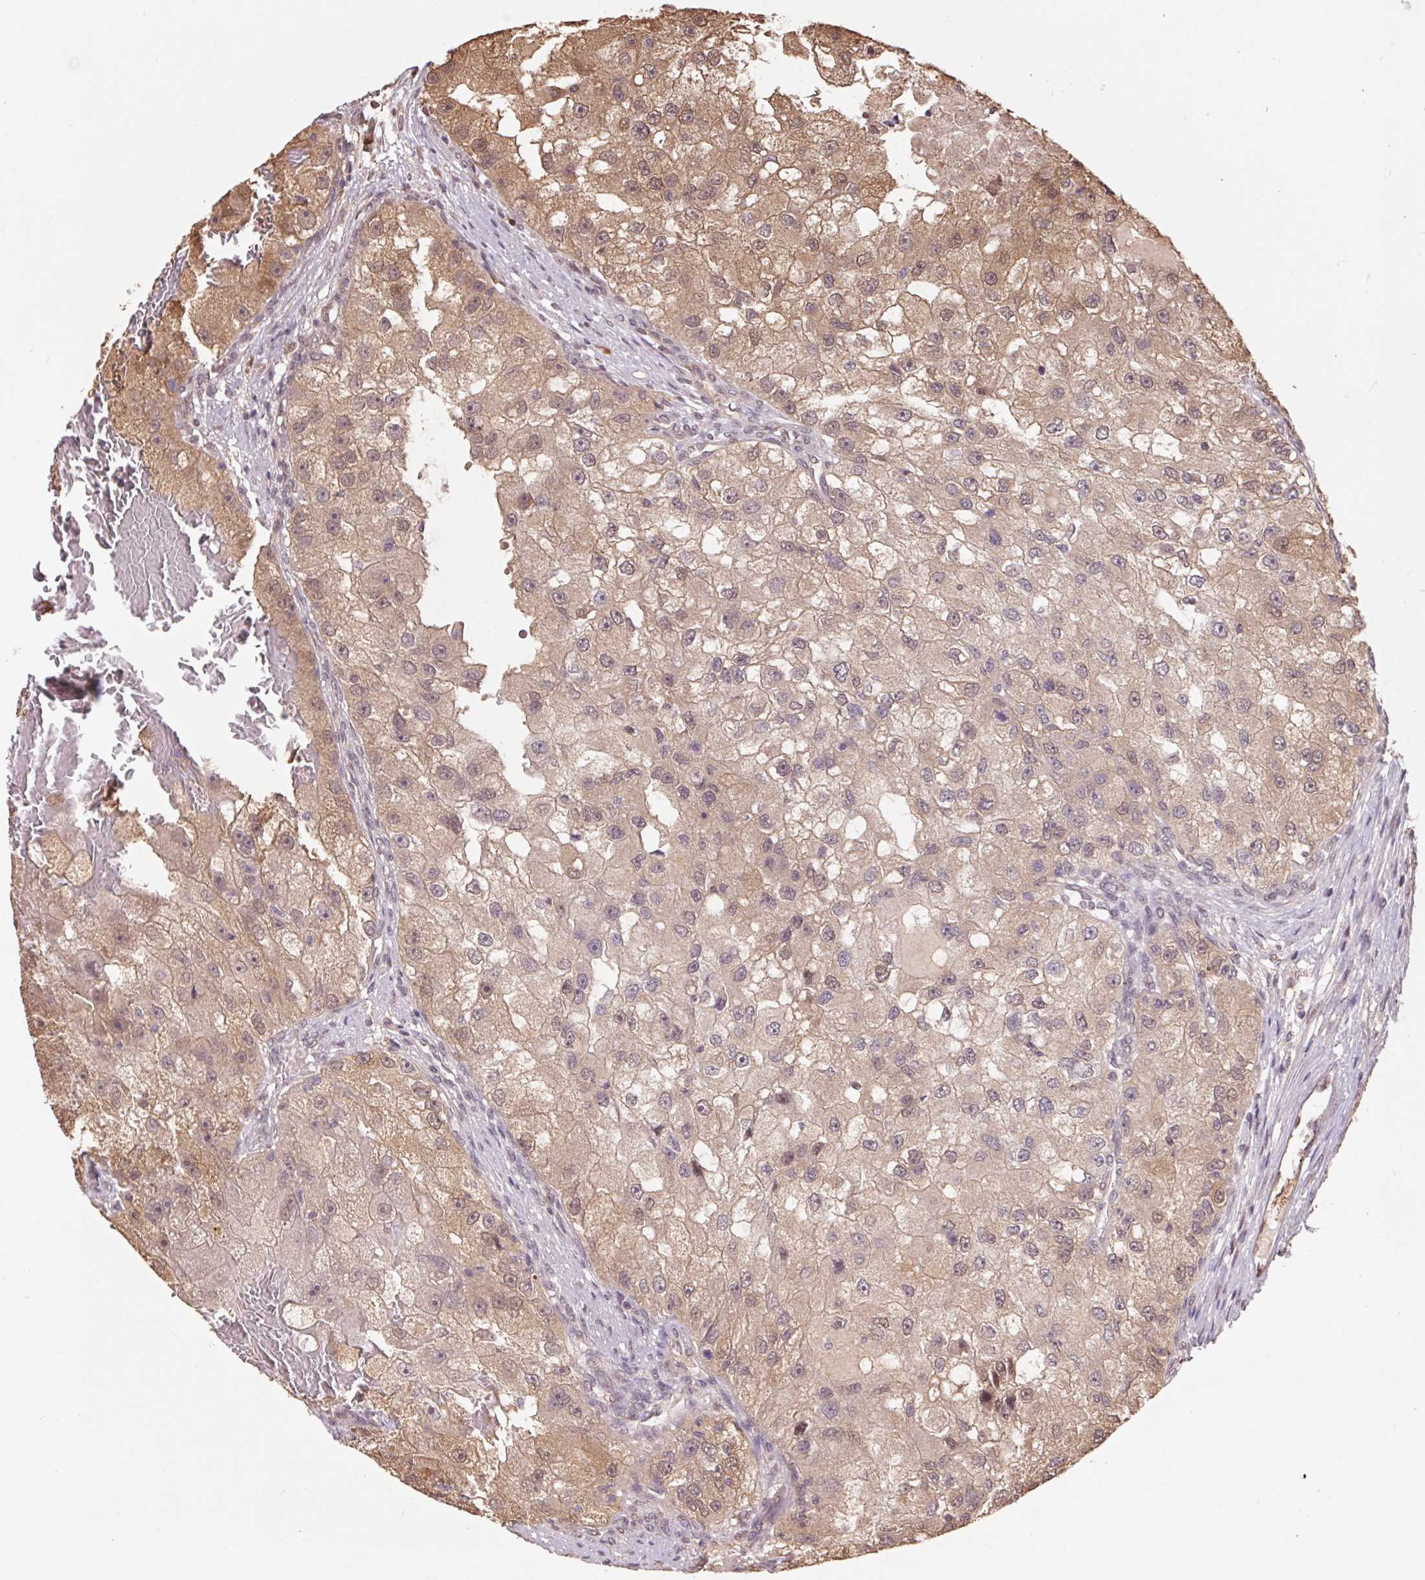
{"staining": {"intensity": "weak", "quantity": ">75%", "location": "cytoplasmic/membranous,nuclear"}, "tissue": "renal cancer", "cell_type": "Tumor cells", "image_type": "cancer", "snomed": [{"axis": "morphology", "description": "Adenocarcinoma, NOS"}, {"axis": "topography", "description": "Kidney"}], "caption": "The photomicrograph exhibits staining of adenocarcinoma (renal), revealing weak cytoplasmic/membranous and nuclear protein staining (brown color) within tumor cells.", "gene": "CUTA", "patient": {"sex": "male", "age": 63}}